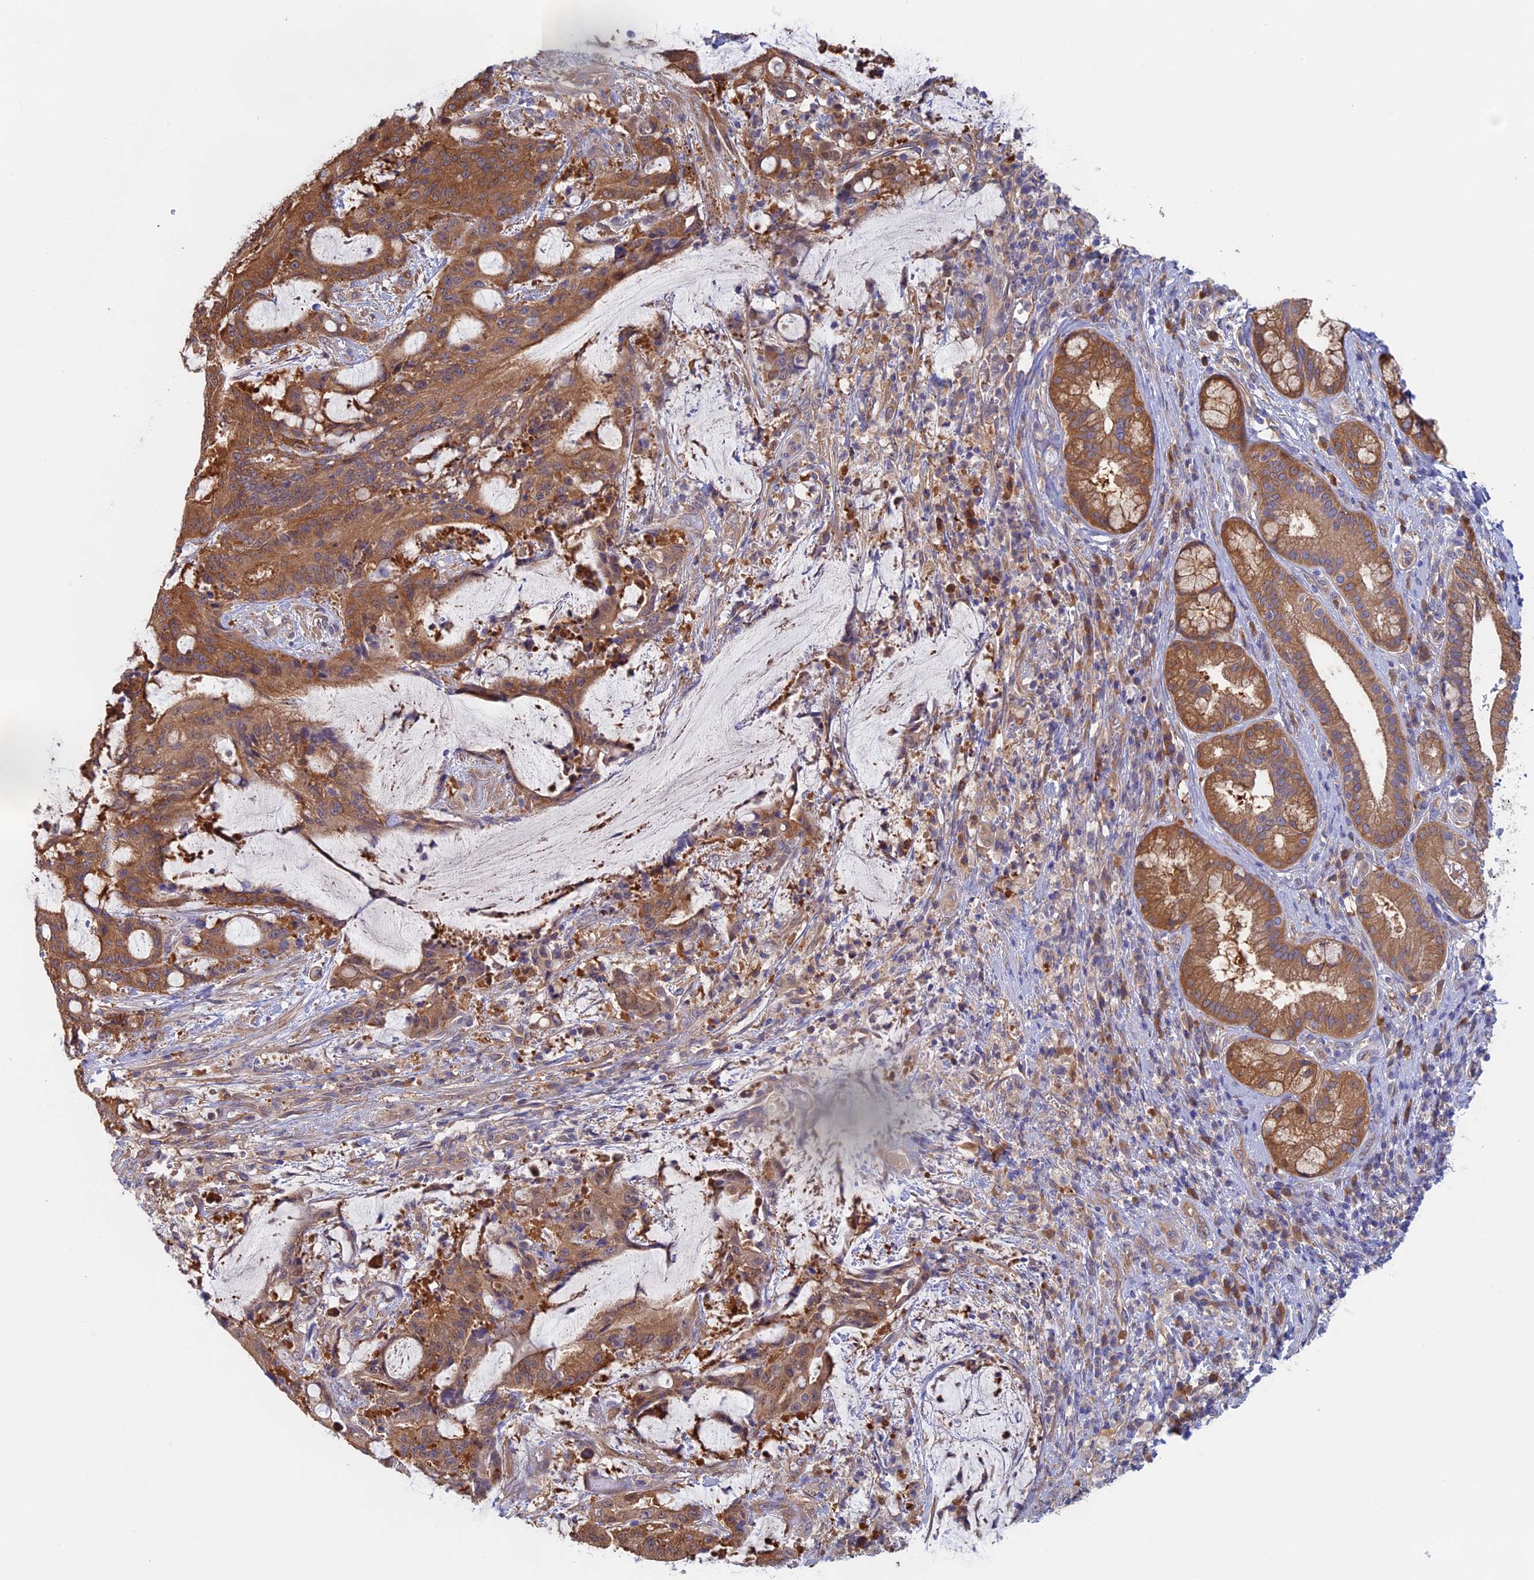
{"staining": {"intensity": "moderate", "quantity": ">75%", "location": "cytoplasmic/membranous"}, "tissue": "liver cancer", "cell_type": "Tumor cells", "image_type": "cancer", "snomed": [{"axis": "morphology", "description": "Normal tissue, NOS"}, {"axis": "morphology", "description": "Cholangiocarcinoma"}, {"axis": "topography", "description": "Liver"}, {"axis": "topography", "description": "Peripheral nerve tissue"}], "caption": "Cholangiocarcinoma (liver) stained with a protein marker reveals moderate staining in tumor cells.", "gene": "SYNDIG1L", "patient": {"sex": "female", "age": 73}}